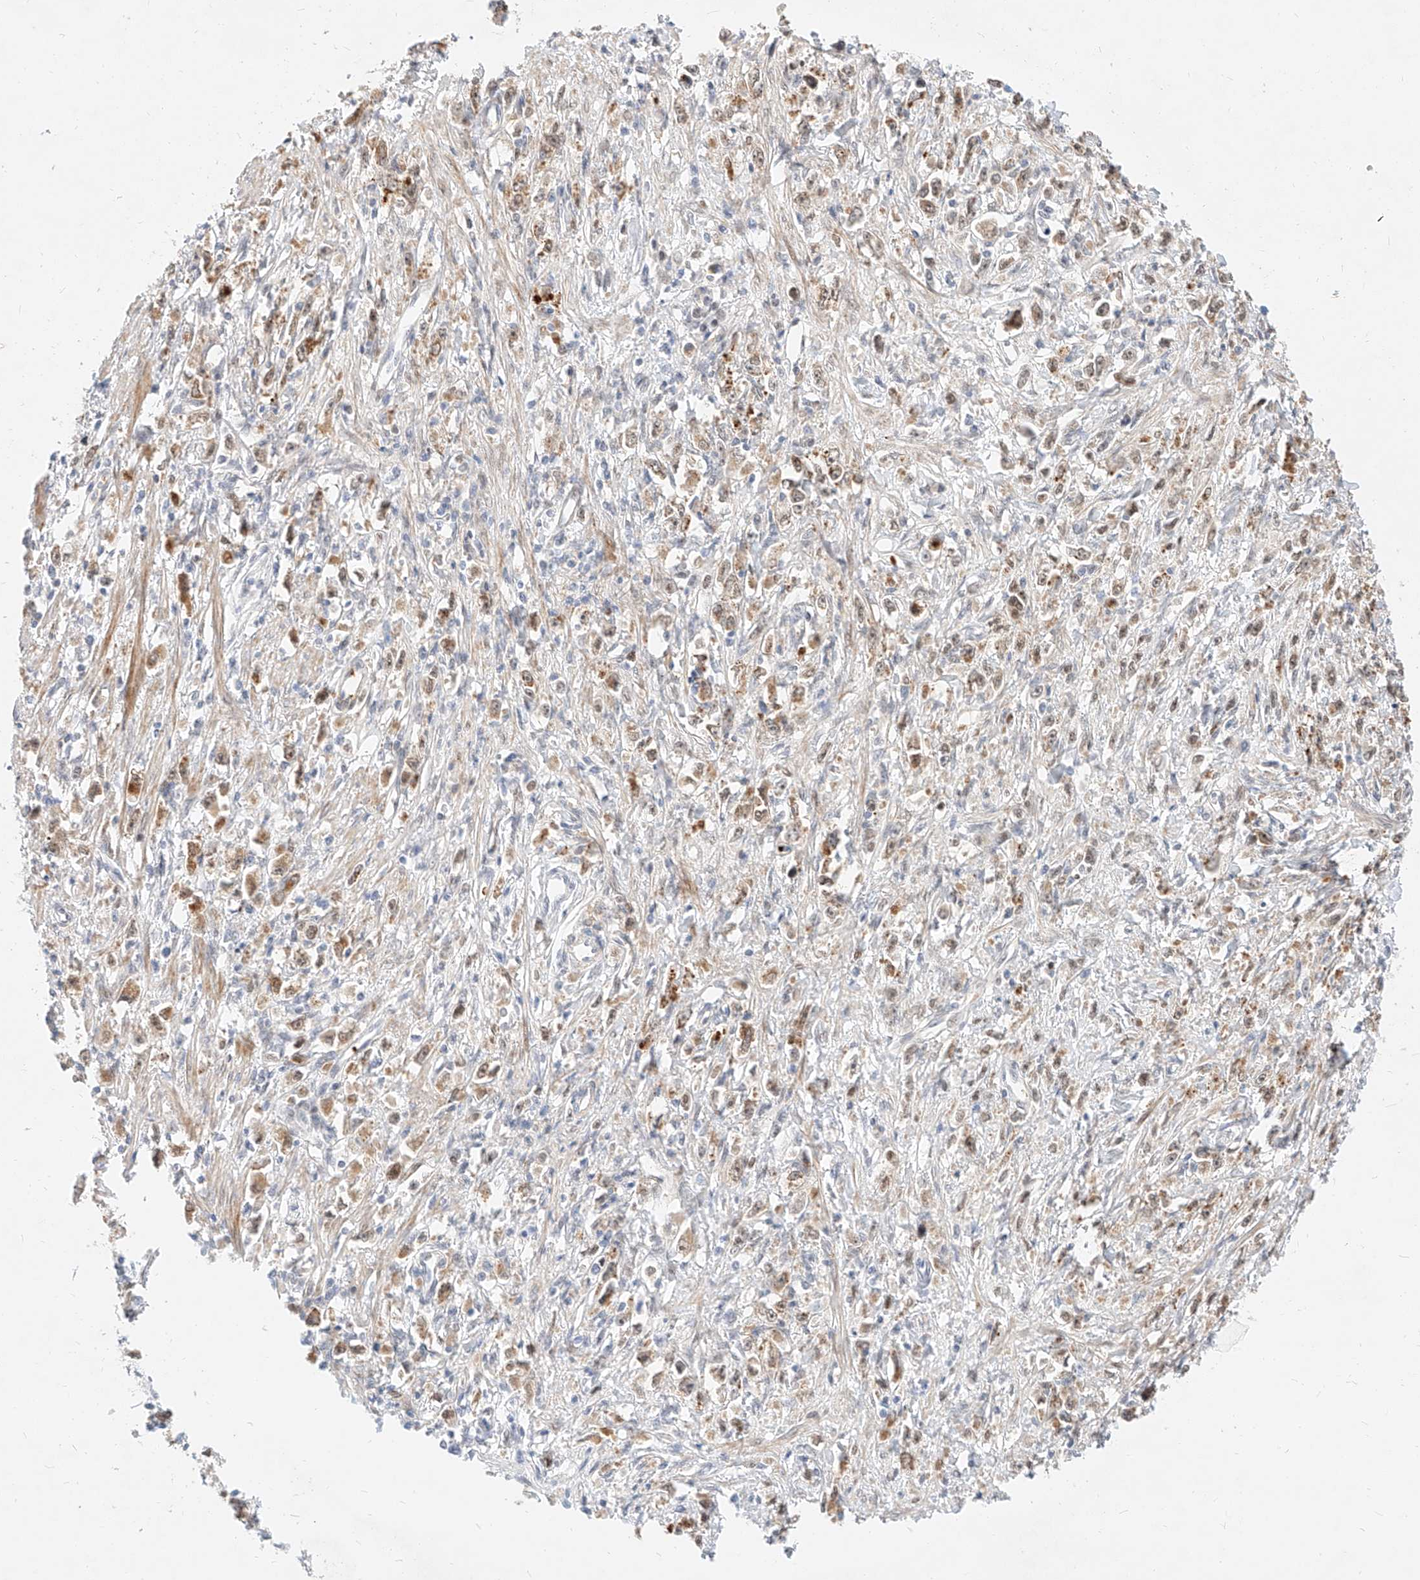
{"staining": {"intensity": "moderate", "quantity": ">75%", "location": "nuclear"}, "tissue": "stomach cancer", "cell_type": "Tumor cells", "image_type": "cancer", "snomed": [{"axis": "morphology", "description": "Adenocarcinoma, NOS"}, {"axis": "topography", "description": "Stomach"}], "caption": "Stomach cancer stained with DAB IHC exhibits medium levels of moderate nuclear staining in about >75% of tumor cells.", "gene": "CBX8", "patient": {"sex": "female", "age": 59}}